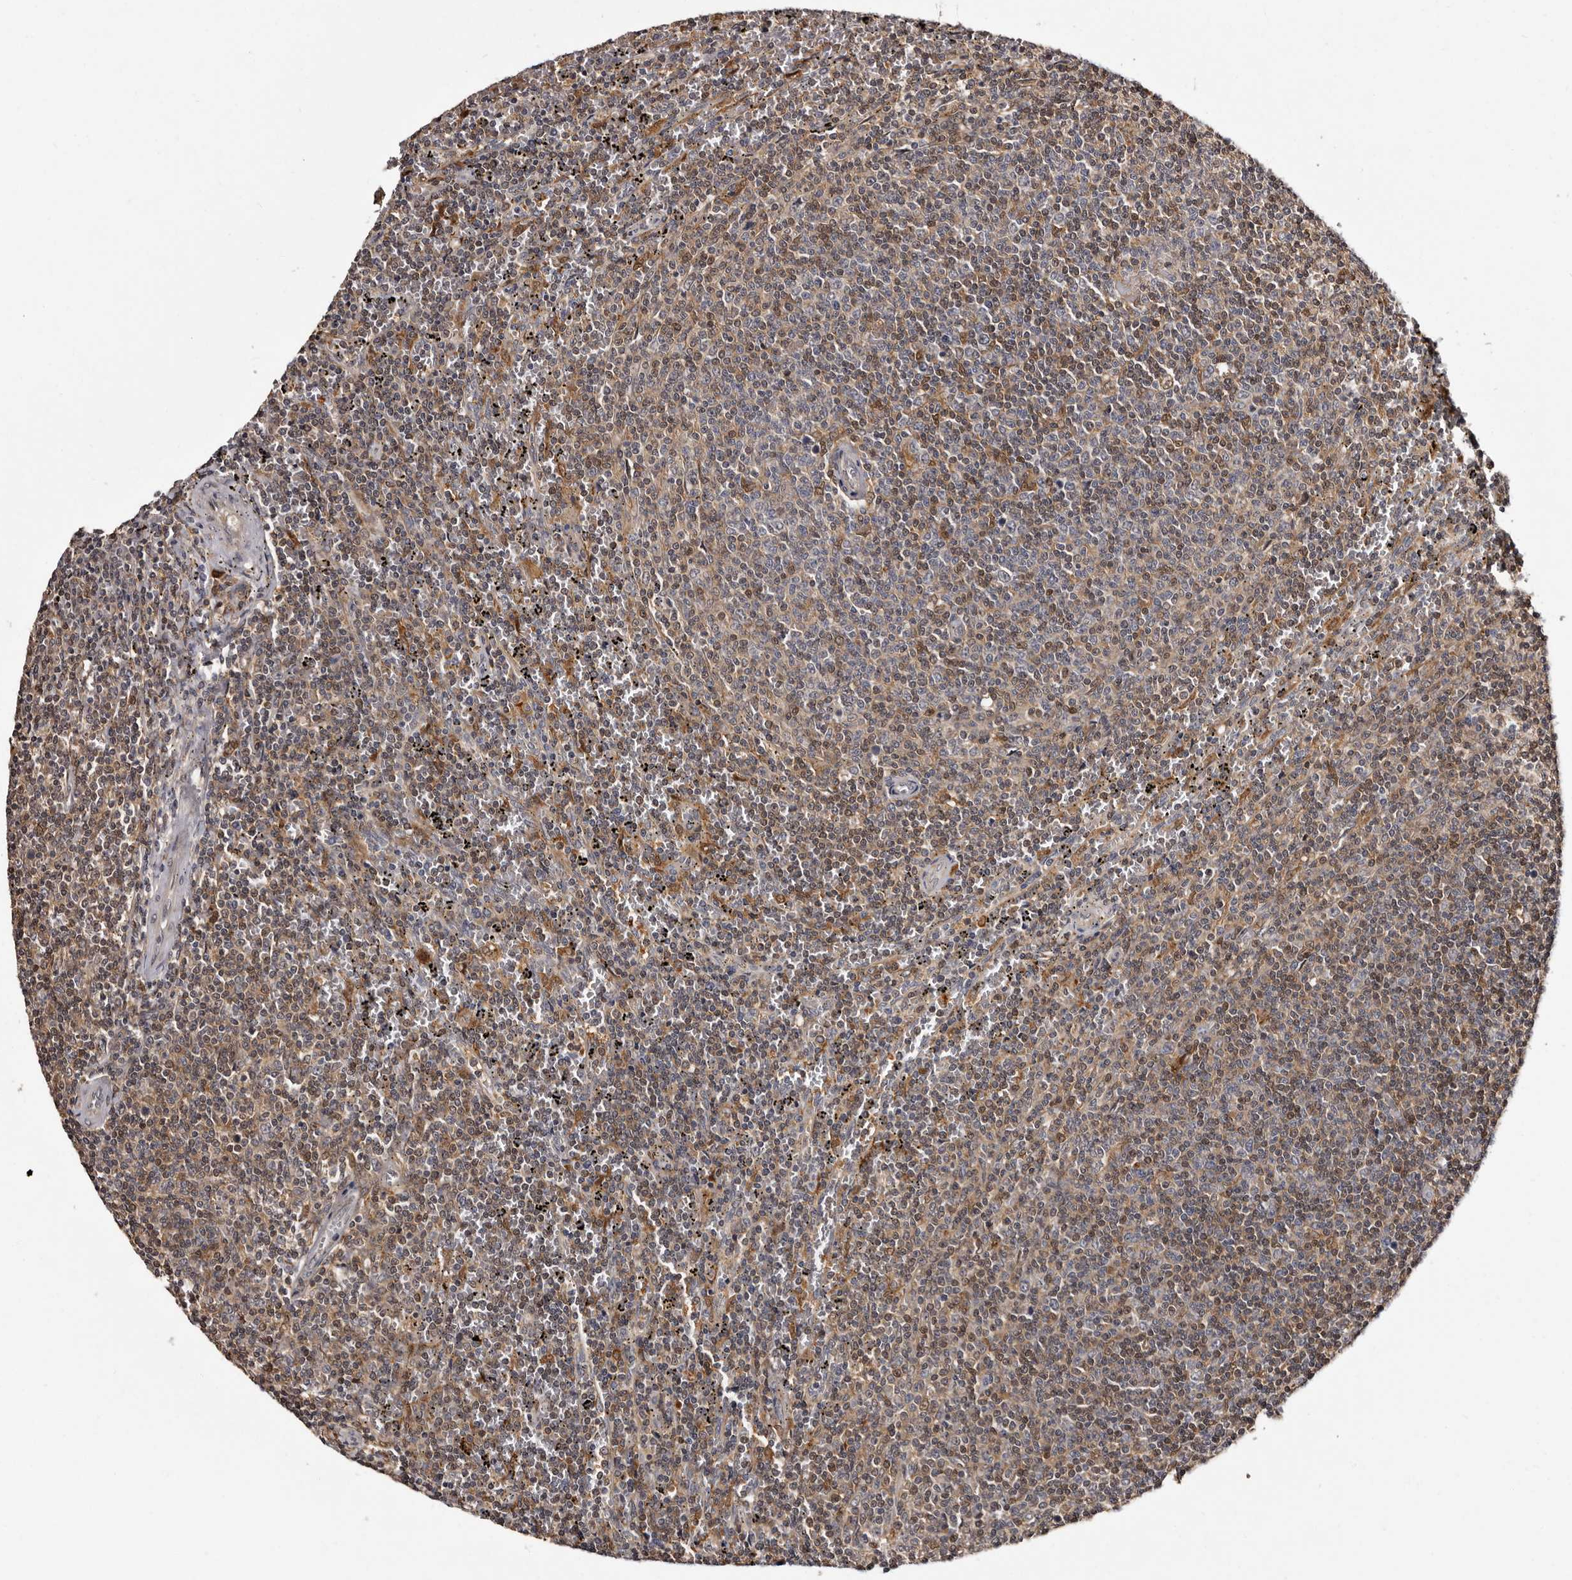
{"staining": {"intensity": "weak", "quantity": "25%-75%", "location": "cytoplasmic/membranous"}, "tissue": "lymphoma", "cell_type": "Tumor cells", "image_type": "cancer", "snomed": [{"axis": "morphology", "description": "Malignant lymphoma, non-Hodgkin's type, Low grade"}, {"axis": "topography", "description": "Spleen"}], "caption": "A brown stain shows weak cytoplasmic/membranous expression of a protein in malignant lymphoma, non-Hodgkin's type (low-grade) tumor cells.", "gene": "DNPH1", "patient": {"sex": "female", "age": 50}}